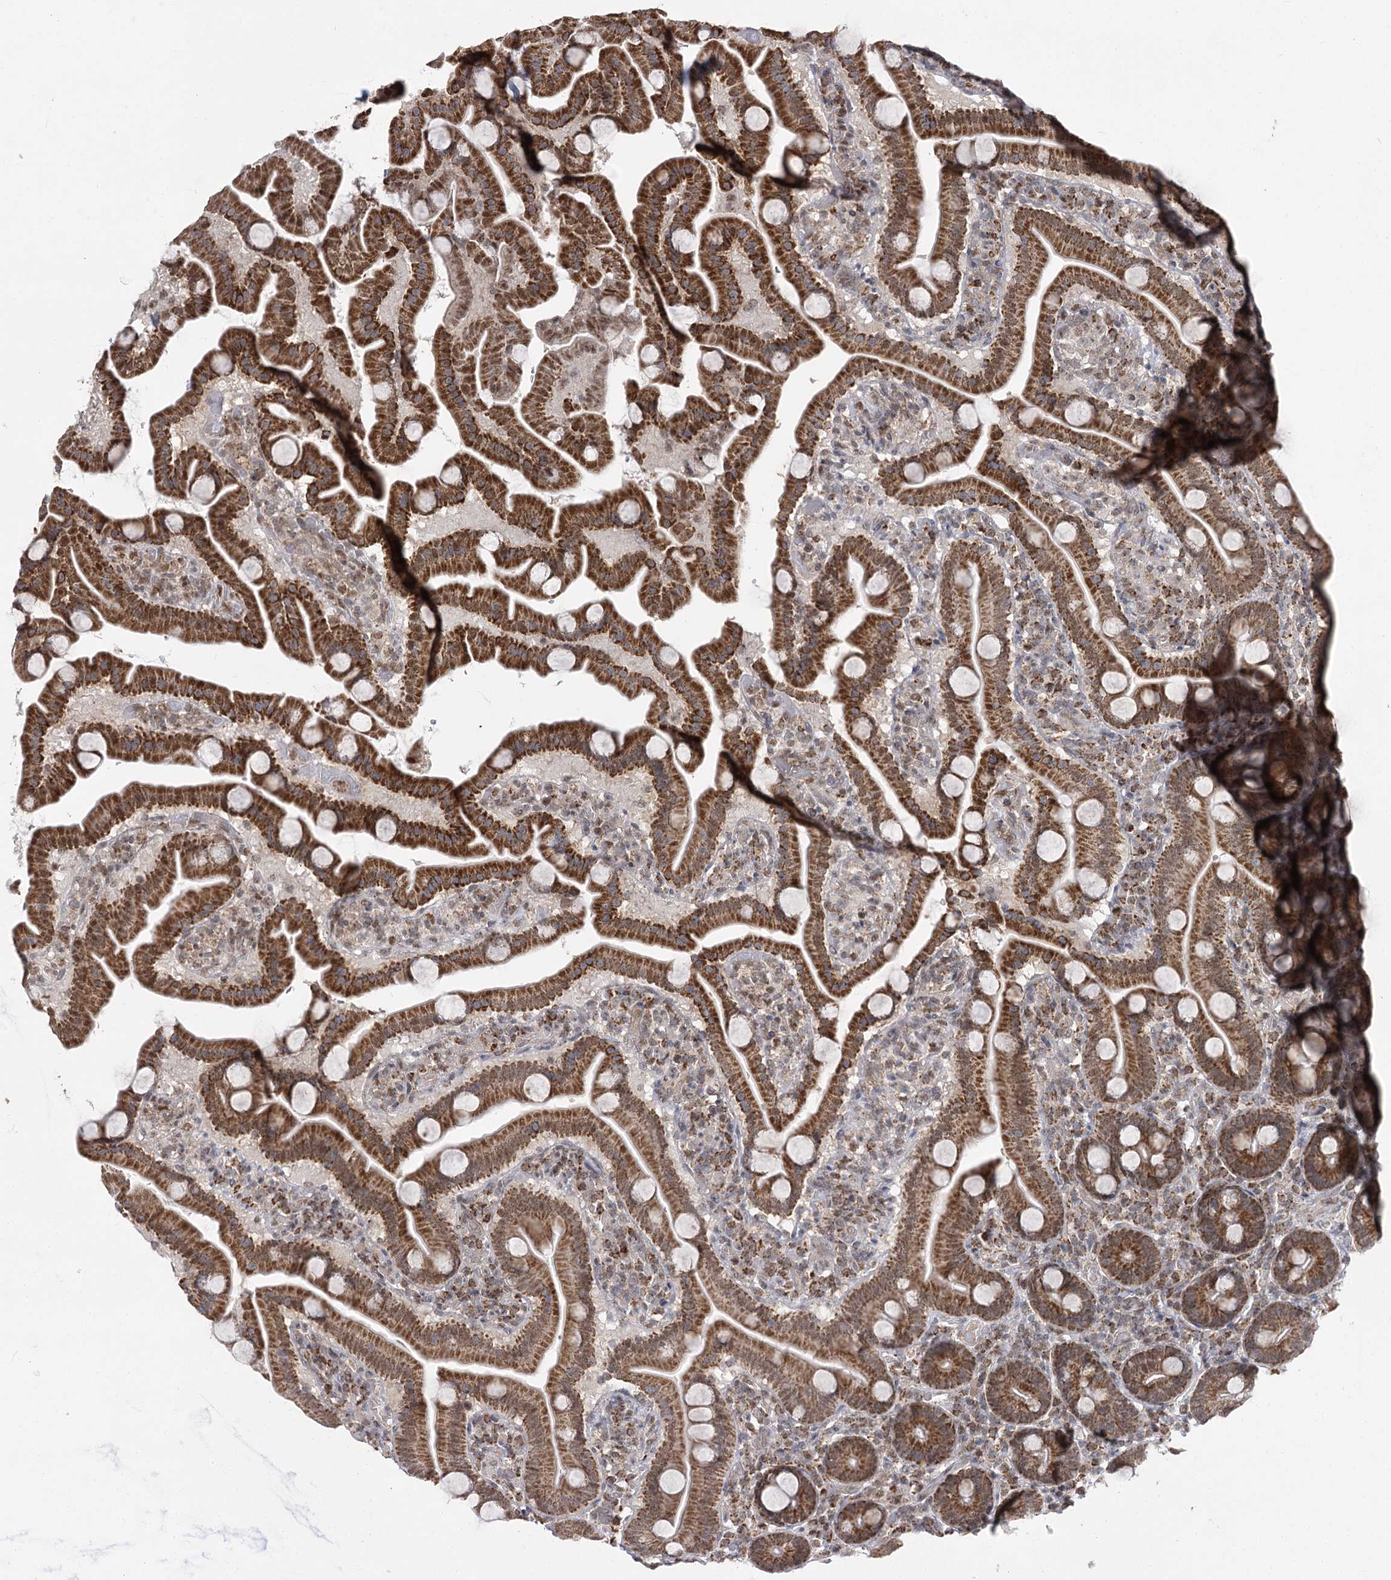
{"staining": {"intensity": "strong", "quantity": ">75%", "location": "cytoplasmic/membranous,nuclear"}, "tissue": "duodenum", "cell_type": "Glandular cells", "image_type": "normal", "snomed": [{"axis": "morphology", "description": "Normal tissue, NOS"}, {"axis": "topography", "description": "Duodenum"}], "caption": "Human duodenum stained for a protein (brown) reveals strong cytoplasmic/membranous,nuclear positive positivity in approximately >75% of glandular cells.", "gene": "SLC4A1AP", "patient": {"sex": "male", "age": 55}}